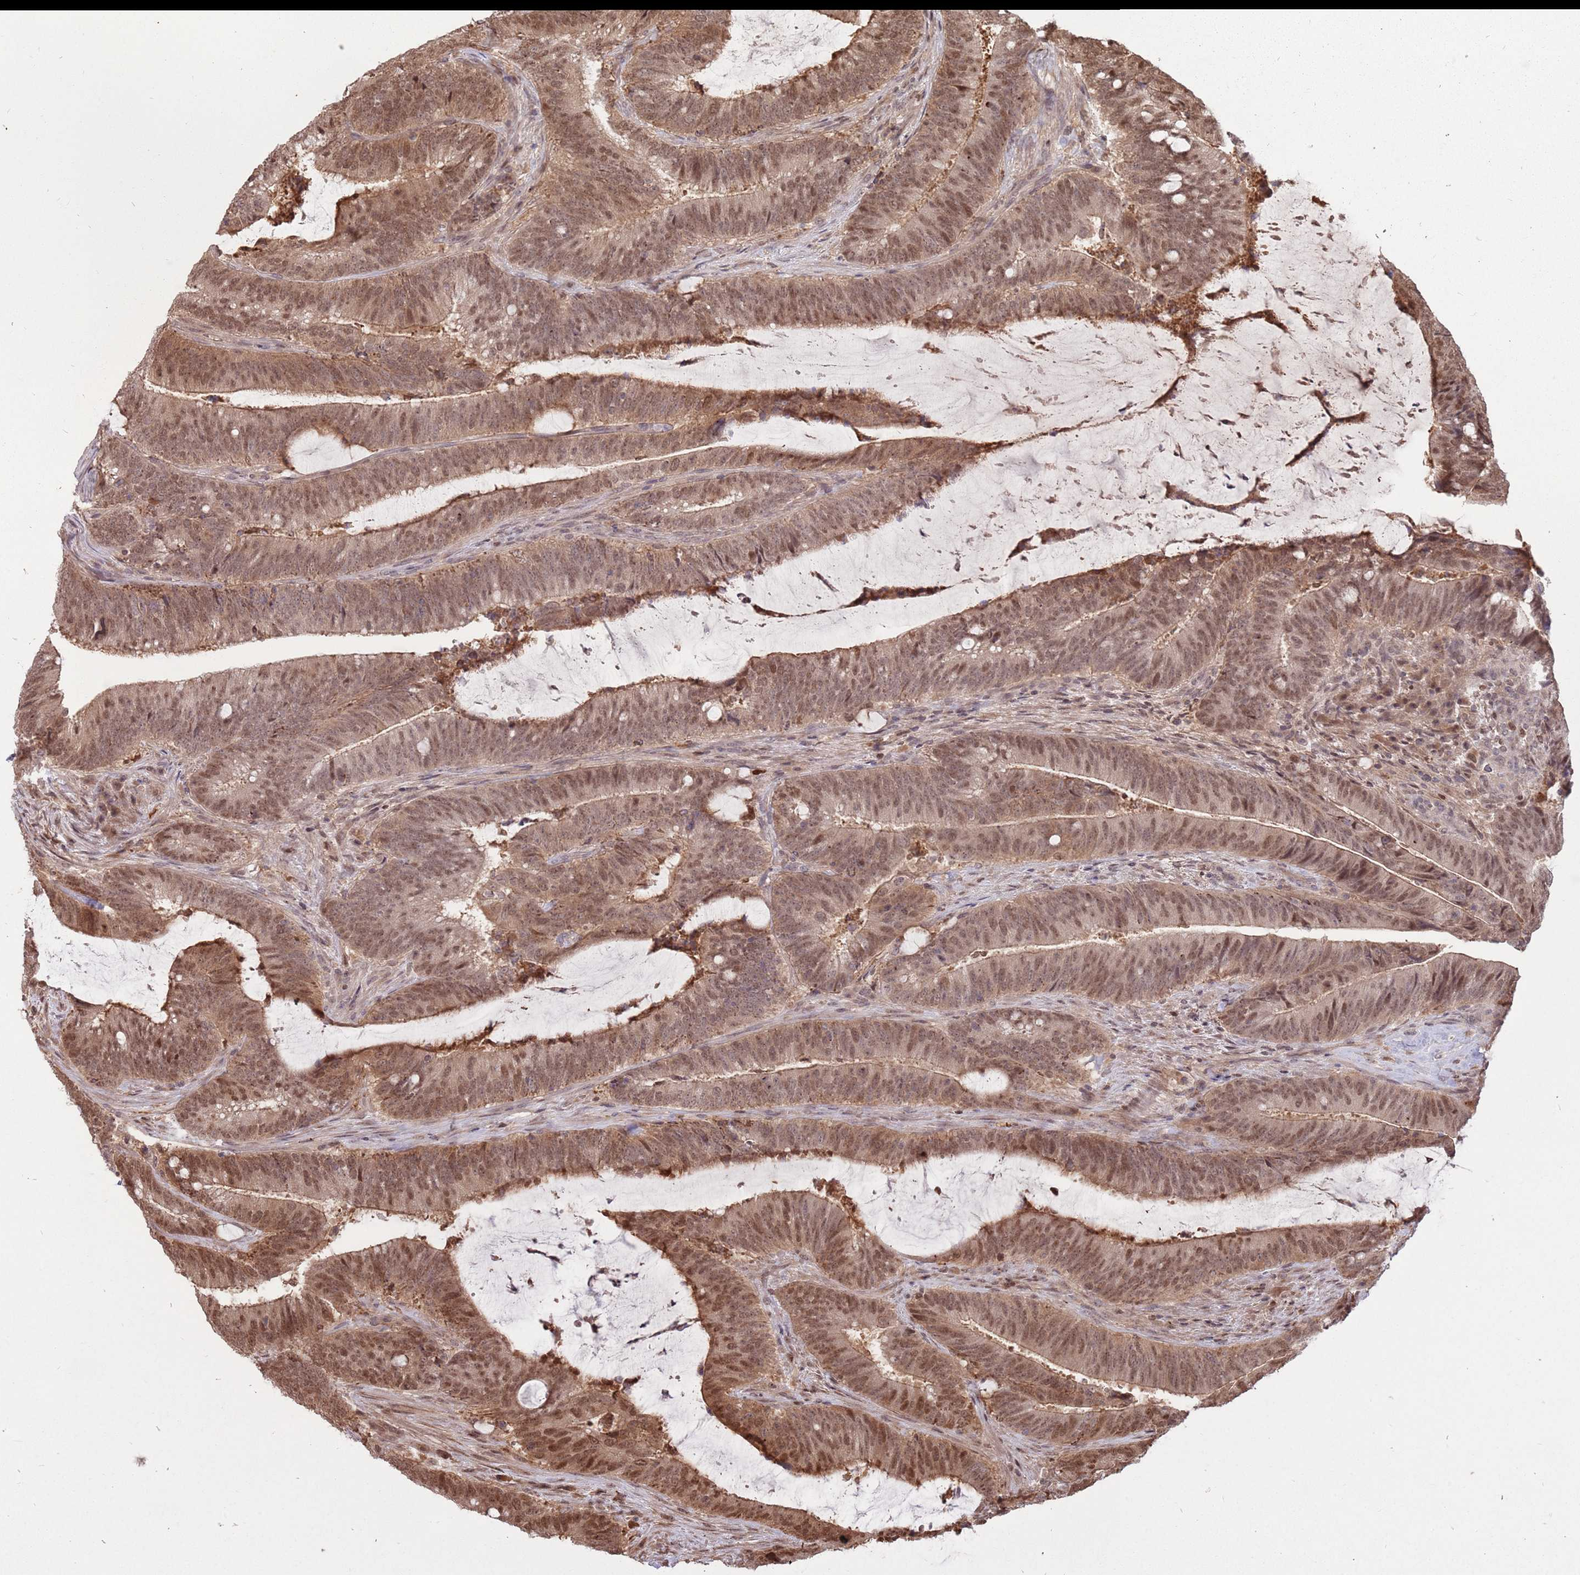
{"staining": {"intensity": "moderate", "quantity": ">75%", "location": "cytoplasmic/membranous,nuclear"}, "tissue": "colorectal cancer", "cell_type": "Tumor cells", "image_type": "cancer", "snomed": [{"axis": "morphology", "description": "Adenocarcinoma, NOS"}, {"axis": "topography", "description": "Colon"}], "caption": "DAB (3,3'-diaminobenzidine) immunohistochemical staining of colorectal cancer (adenocarcinoma) reveals moderate cytoplasmic/membranous and nuclear protein positivity in about >75% of tumor cells. (DAB (3,3'-diaminobenzidine) IHC with brightfield microscopy, high magnification).", "gene": "SALL1", "patient": {"sex": "female", "age": 43}}